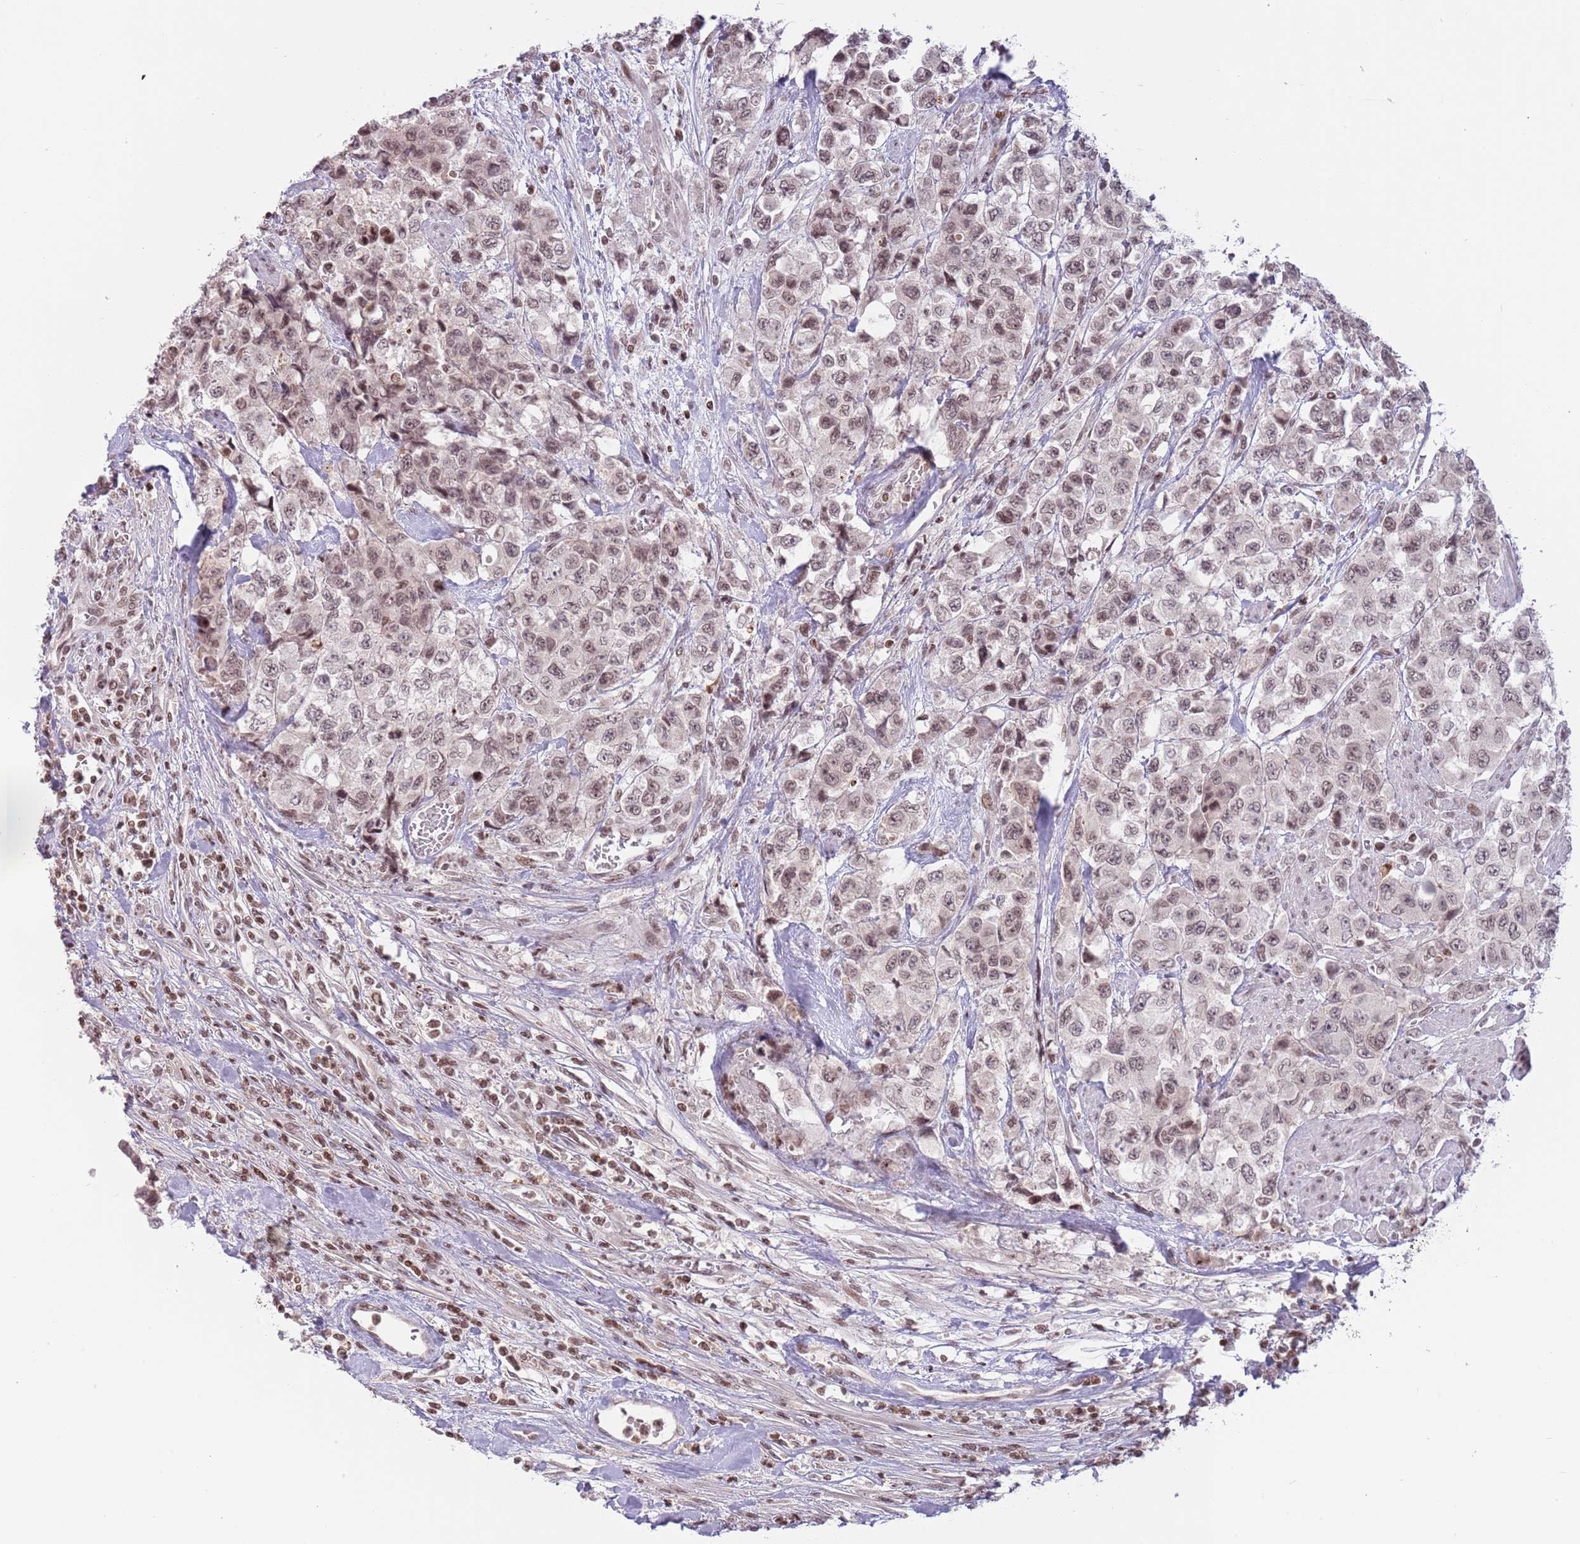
{"staining": {"intensity": "weak", "quantity": ">75%", "location": "nuclear"}, "tissue": "urothelial cancer", "cell_type": "Tumor cells", "image_type": "cancer", "snomed": [{"axis": "morphology", "description": "Urothelial carcinoma, High grade"}, {"axis": "topography", "description": "Urinary bladder"}], "caption": "Protein analysis of urothelial cancer tissue reveals weak nuclear staining in approximately >75% of tumor cells.", "gene": "SH3RF3", "patient": {"sex": "female", "age": 78}}